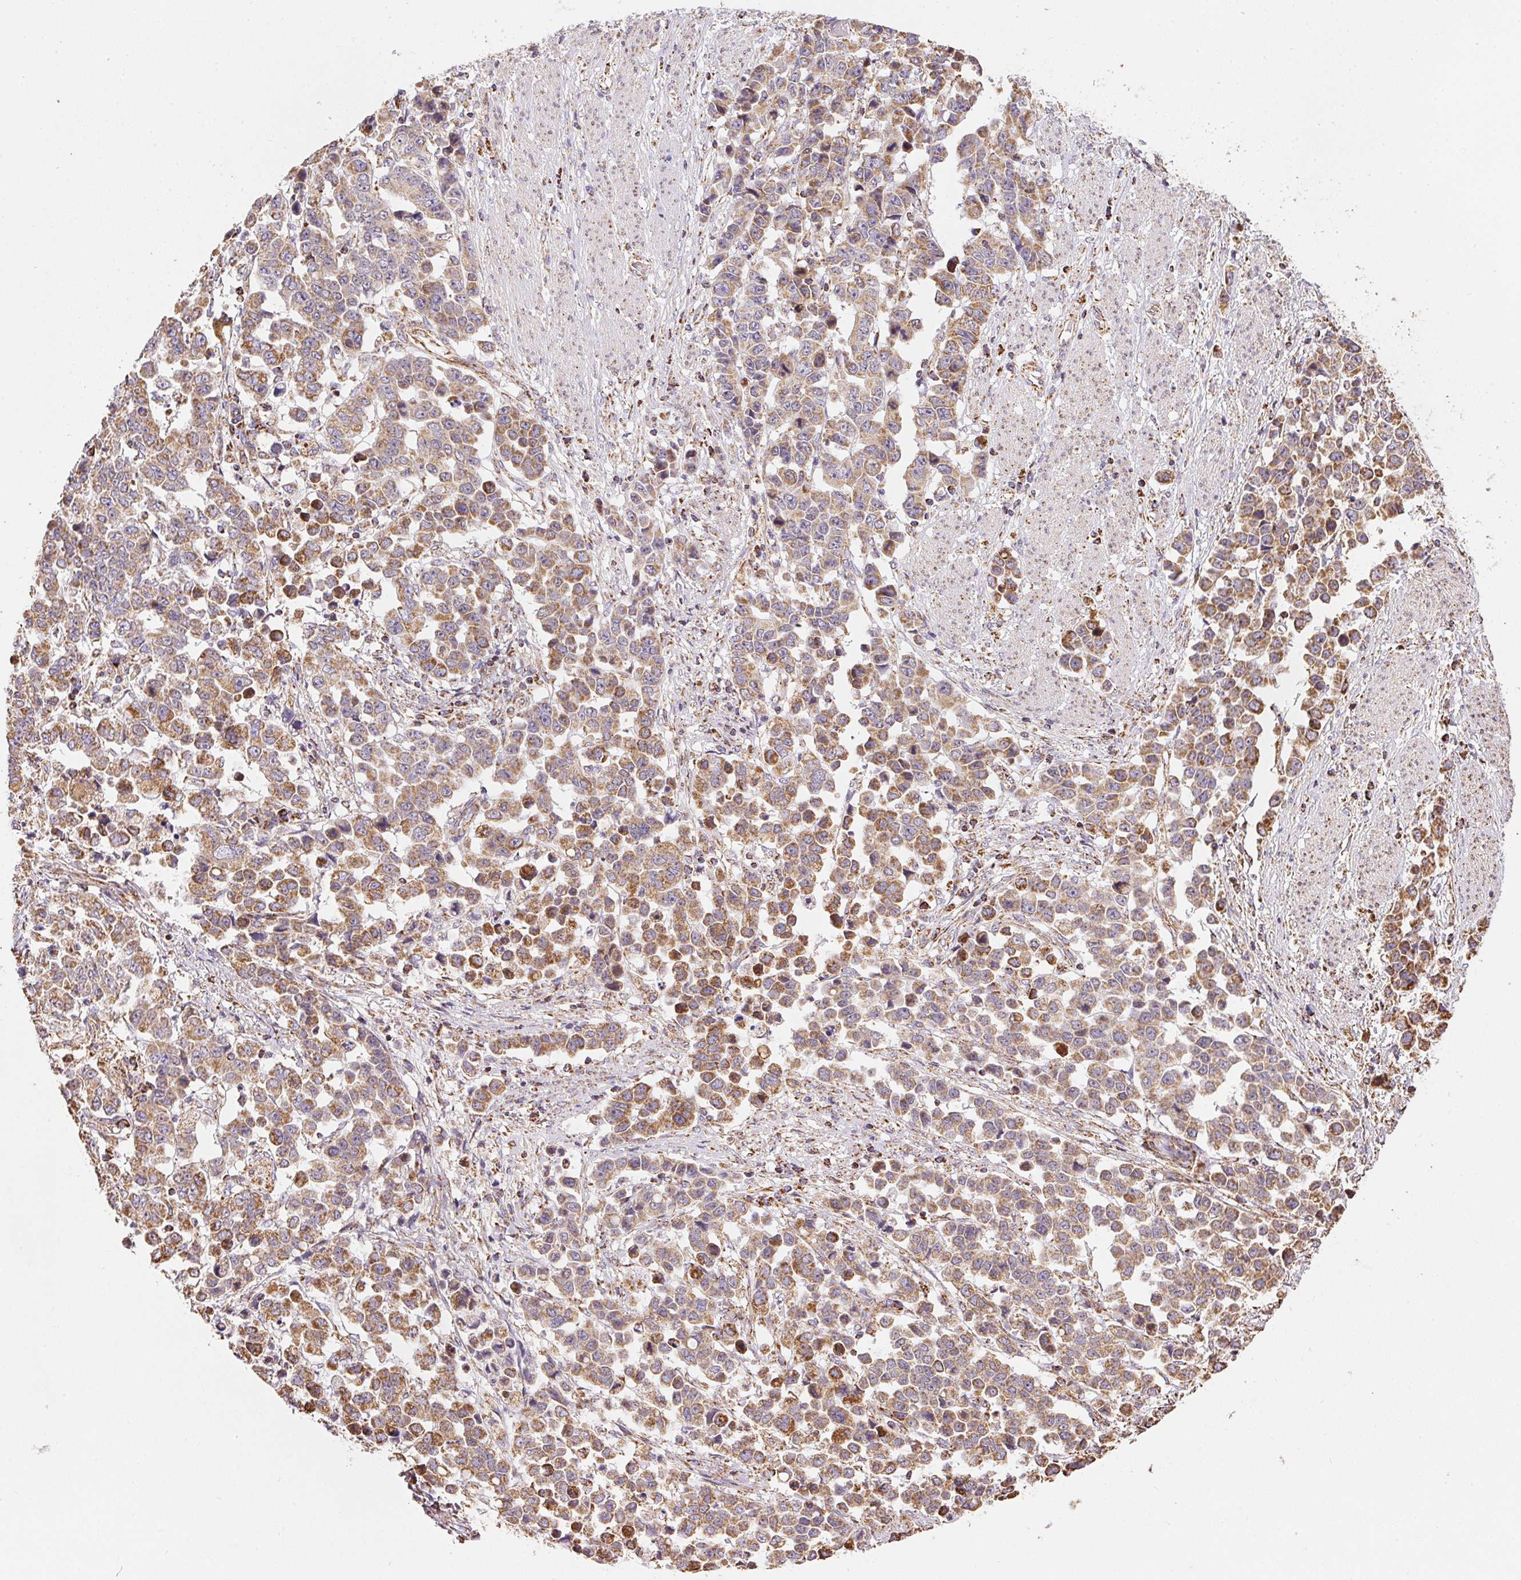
{"staining": {"intensity": "moderate", "quantity": ">75%", "location": "cytoplasmic/membranous"}, "tissue": "stomach cancer", "cell_type": "Tumor cells", "image_type": "cancer", "snomed": [{"axis": "morphology", "description": "Adenocarcinoma, NOS"}, {"axis": "topography", "description": "Stomach, upper"}], "caption": "The image displays staining of adenocarcinoma (stomach), revealing moderate cytoplasmic/membranous protein staining (brown color) within tumor cells. The staining was performed using DAB (3,3'-diaminobenzidine) to visualize the protein expression in brown, while the nuclei were stained in blue with hematoxylin (Magnification: 20x).", "gene": "MAPK11", "patient": {"sex": "male", "age": 69}}